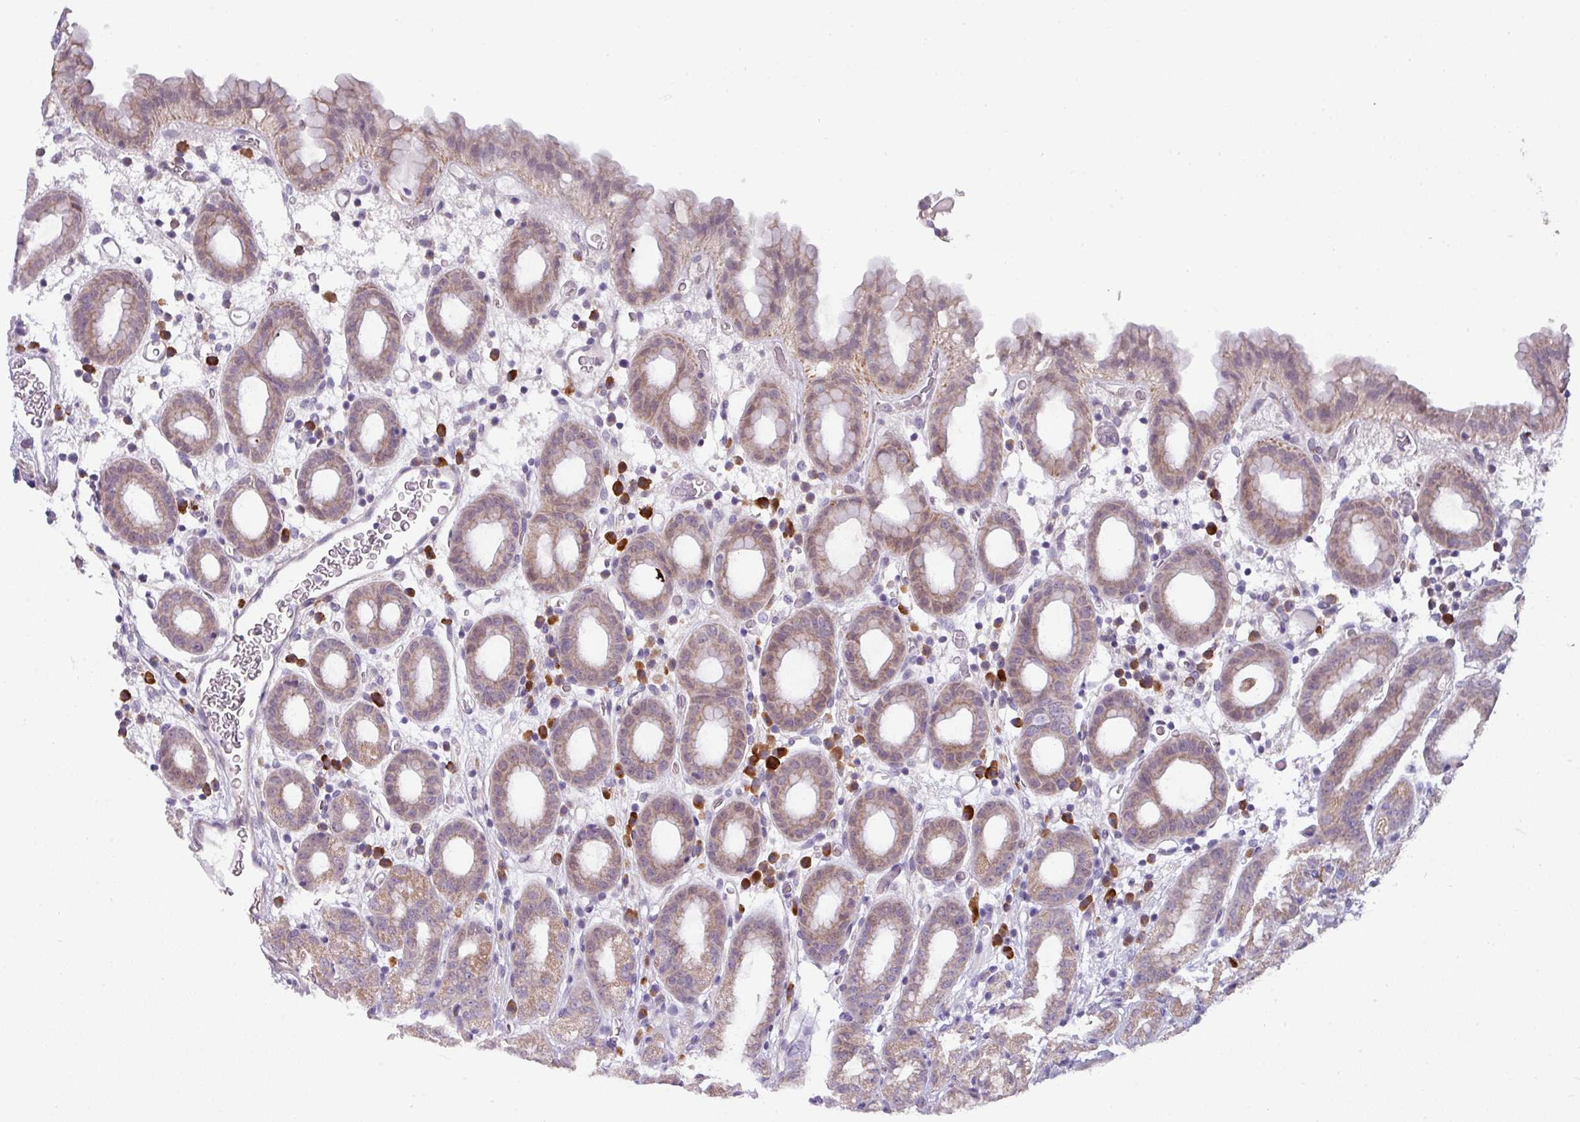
{"staining": {"intensity": "negative", "quantity": "none", "location": "none"}, "tissue": "stomach", "cell_type": "Glandular cells", "image_type": "normal", "snomed": [{"axis": "morphology", "description": "Normal tissue, NOS"}, {"axis": "topography", "description": "Stomach, upper"}, {"axis": "topography", "description": "Stomach, lower"}, {"axis": "topography", "description": "Small intestine"}], "caption": "Human stomach stained for a protein using immunohistochemistry demonstrates no positivity in glandular cells.", "gene": "C2orf68", "patient": {"sex": "male", "age": 68}}